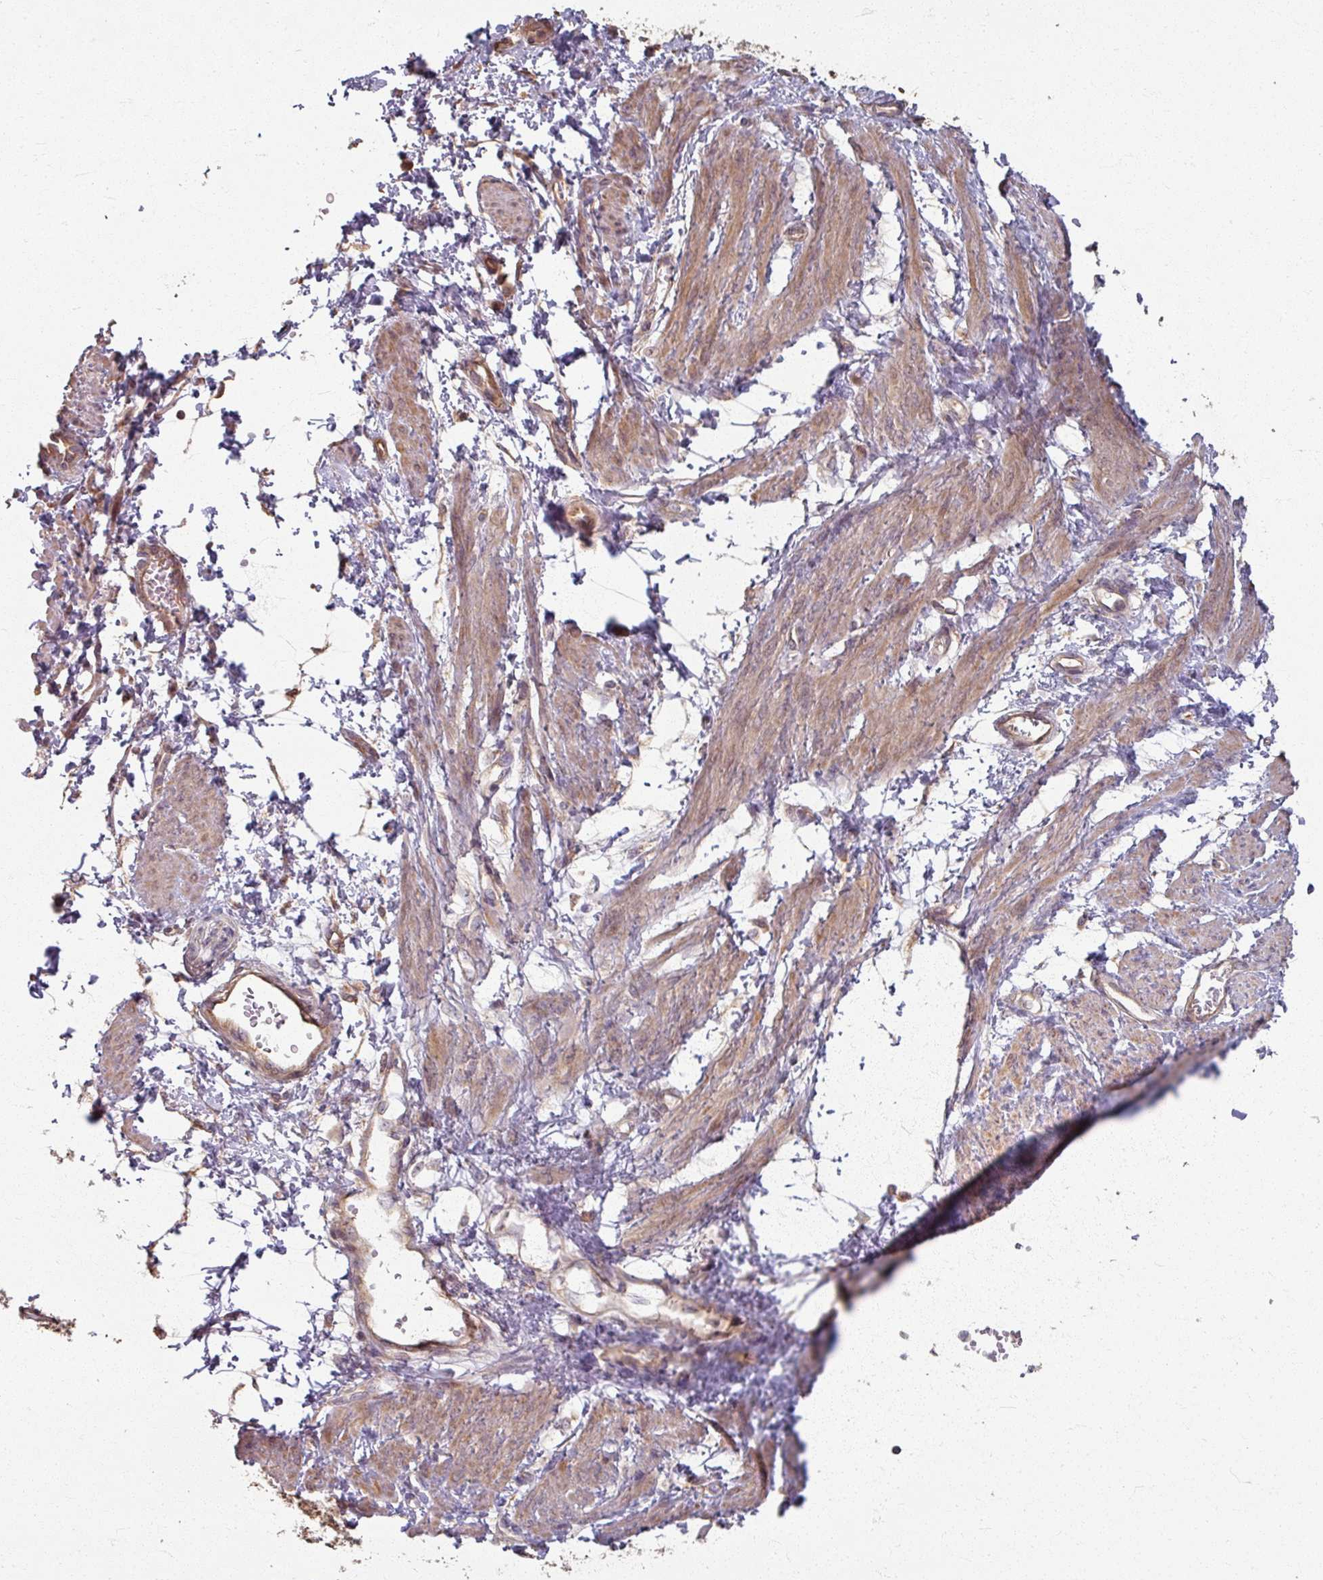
{"staining": {"intensity": "moderate", "quantity": ">75%", "location": "cytoplasmic/membranous"}, "tissue": "smooth muscle", "cell_type": "Smooth muscle cells", "image_type": "normal", "snomed": [{"axis": "morphology", "description": "Normal tissue, NOS"}, {"axis": "topography", "description": "Smooth muscle"}, {"axis": "topography", "description": "Uterus"}], "caption": "IHC micrograph of benign human smooth muscle stained for a protein (brown), which reveals medium levels of moderate cytoplasmic/membranous staining in about >75% of smooth muscle cells.", "gene": "CCDC68", "patient": {"sex": "female", "age": 39}}